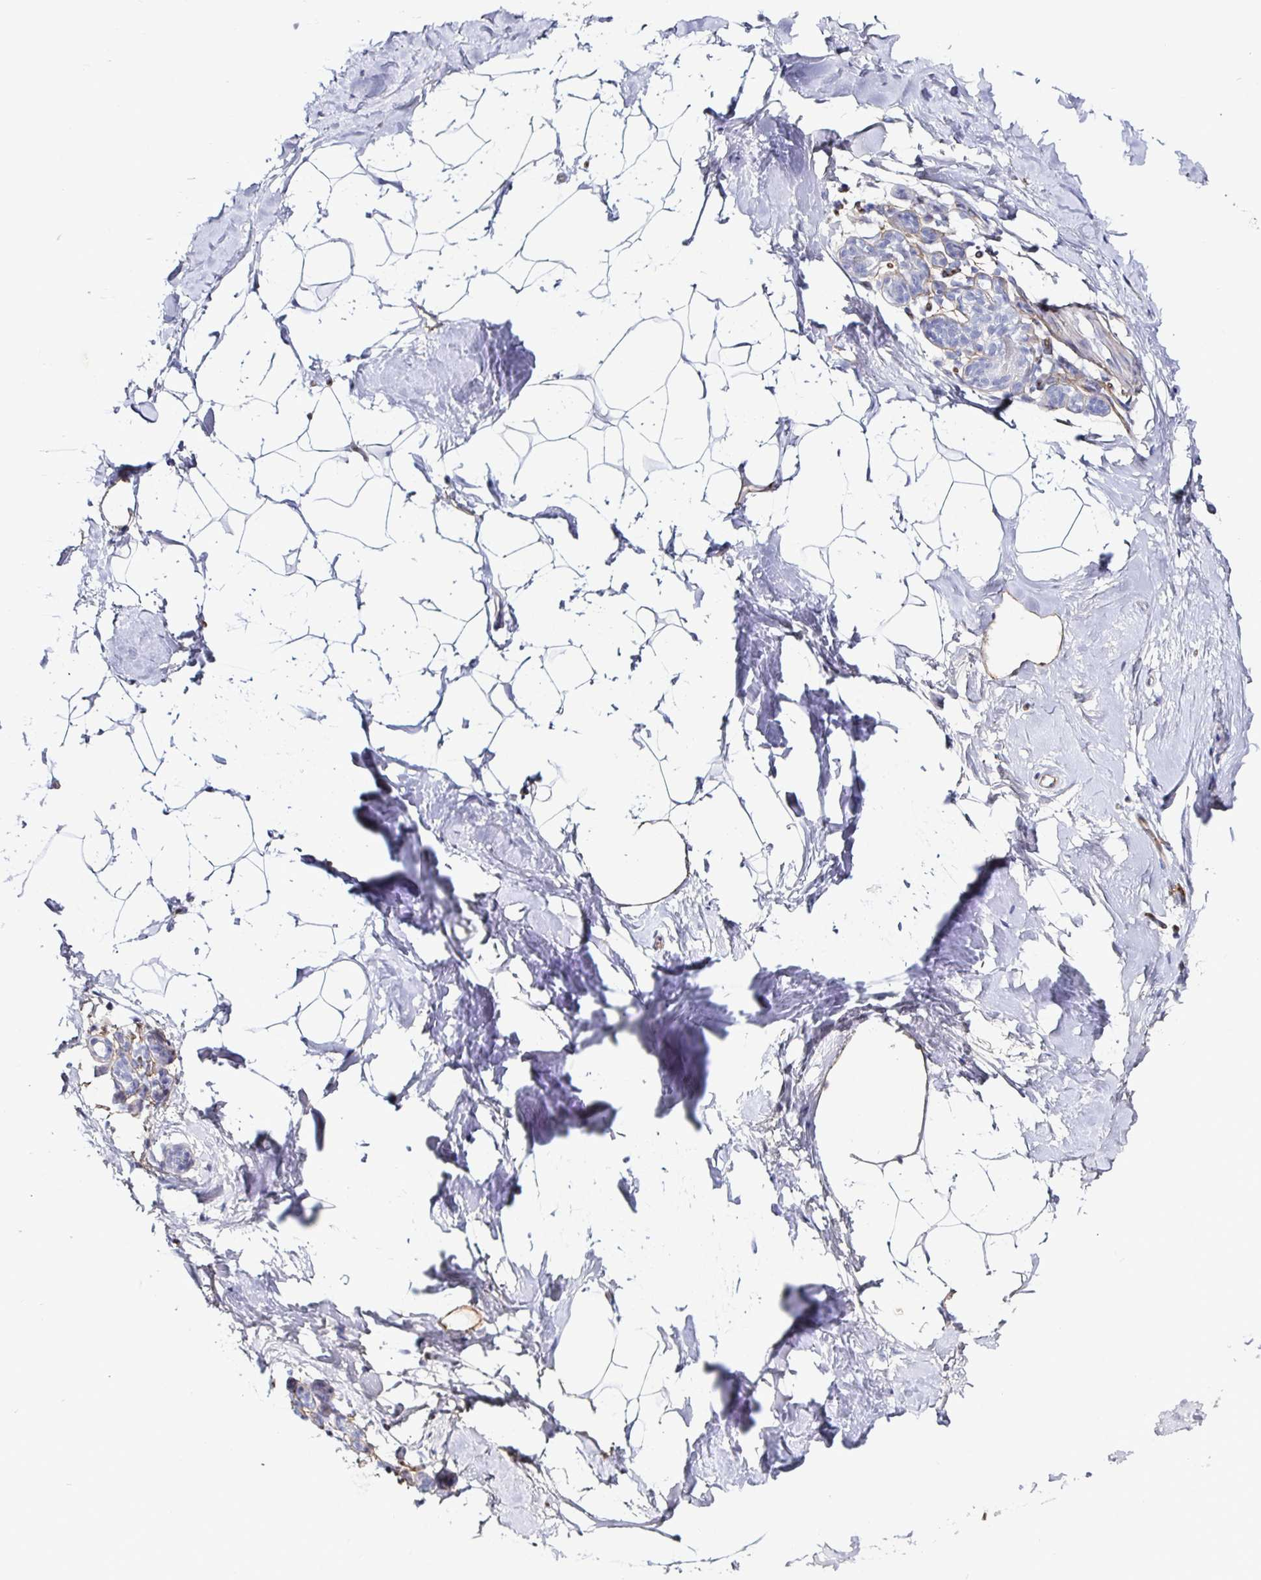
{"staining": {"intensity": "negative", "quantity": "none", "location": "none"}, "tissue": "breast", "cell_type": "Adipocytes", "image_type": "normal", "snomed": [{"axis": "morphology", "description": "Normal tissue, NOS"}, {"axis": "topography", "description": "Breast"}], "caption": "Immunohistochemistry of normal human breast demonstrates no staining in adipocytes.", "gene": "ACSBG2", "patient": {"sex": "female", "age": 32}}